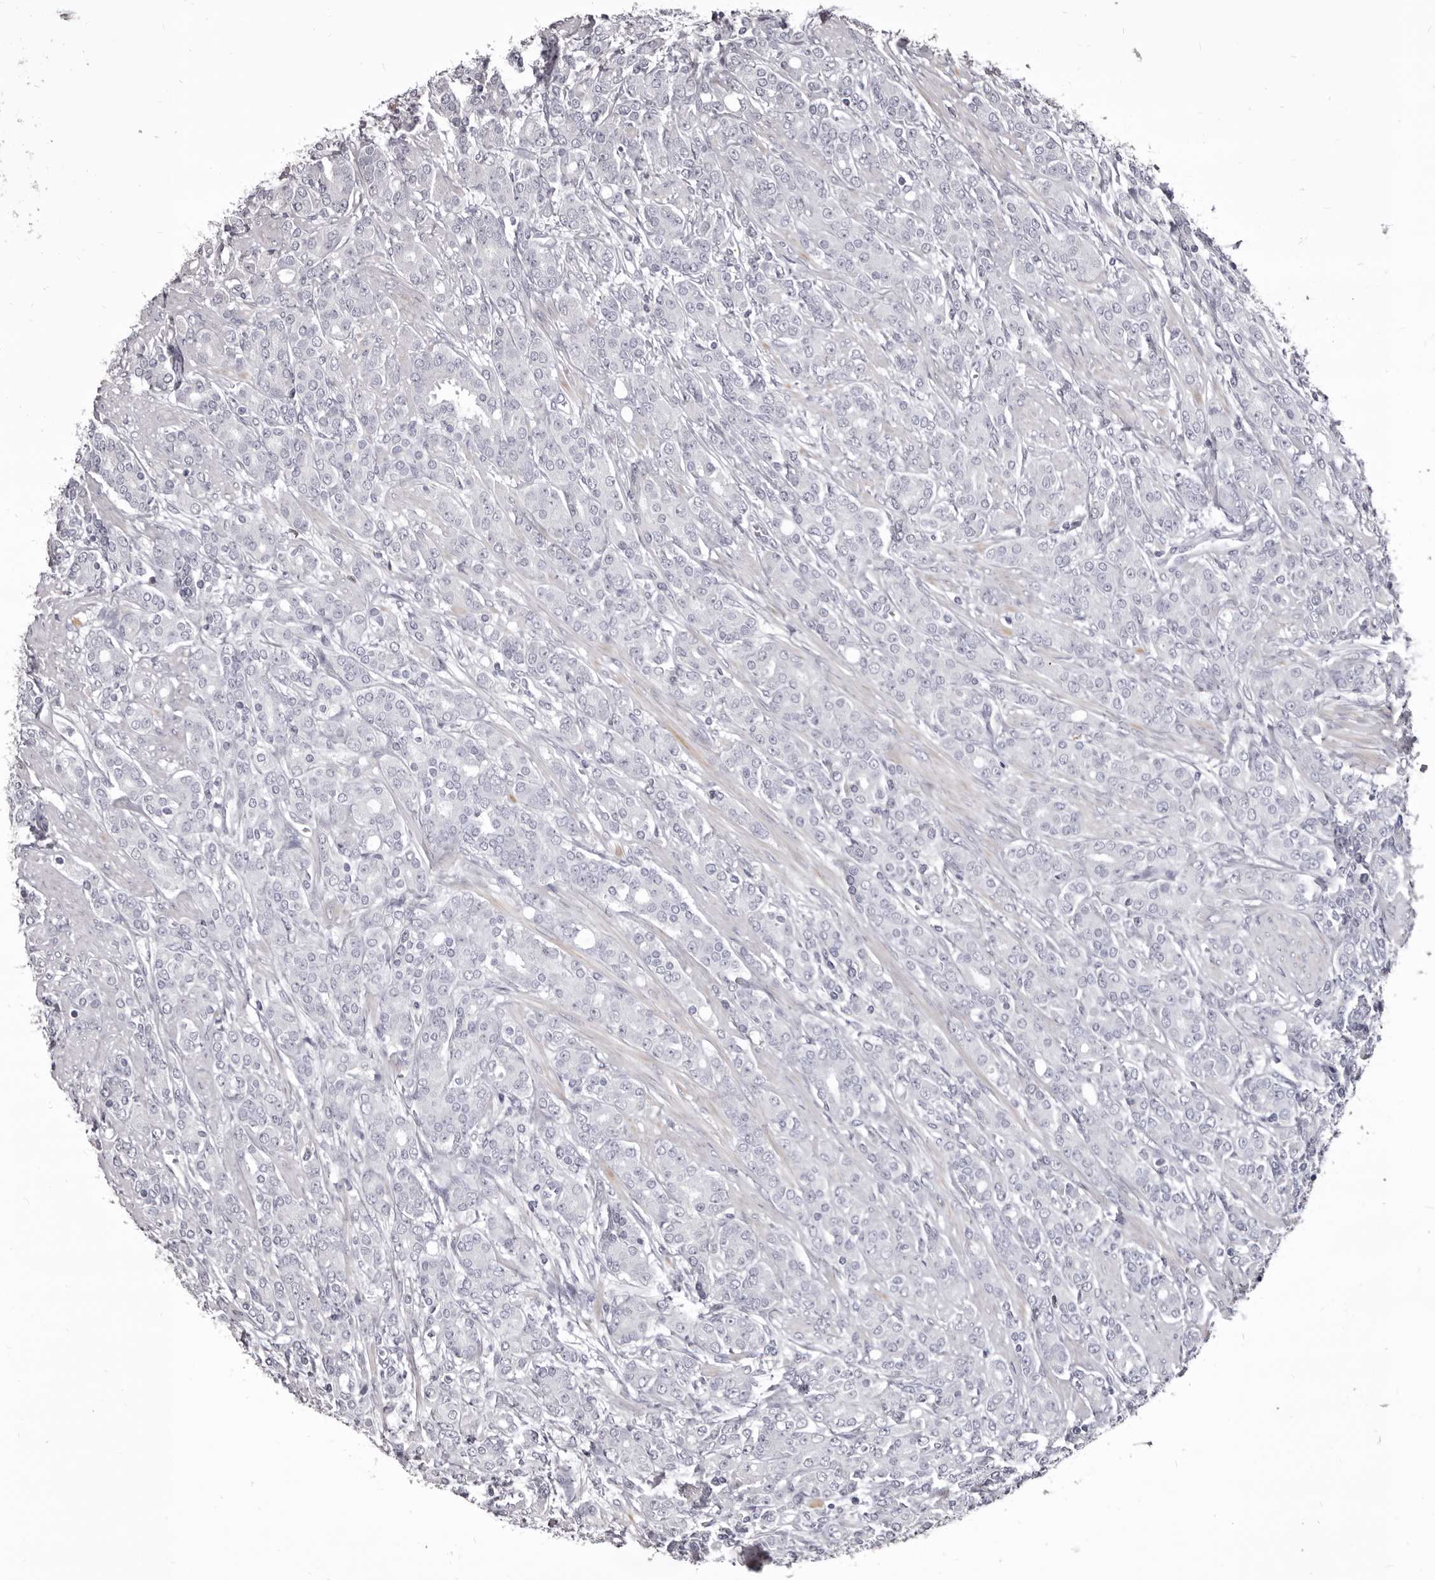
{"staining": {"intensity": "negative", "quantity": "none", "location": "none"}, "tissue": "prostate cancer", "cell_type": "Tumor cells", "image_type": "cancer", "snomed": [{"axis": "morphology", "description": "Adenocarcinoma, High grade"}, {"axis": "topography", "description": "Prostate"}], "caption": "Human prostate cancer (adenocarcinoma (high-grade)) stained for a protein using immunohistochemistry (IHC) demonstrates no staining in tumor cells.", "gene": "GZMH", "patient": {"sex": "male", "age": 62}}